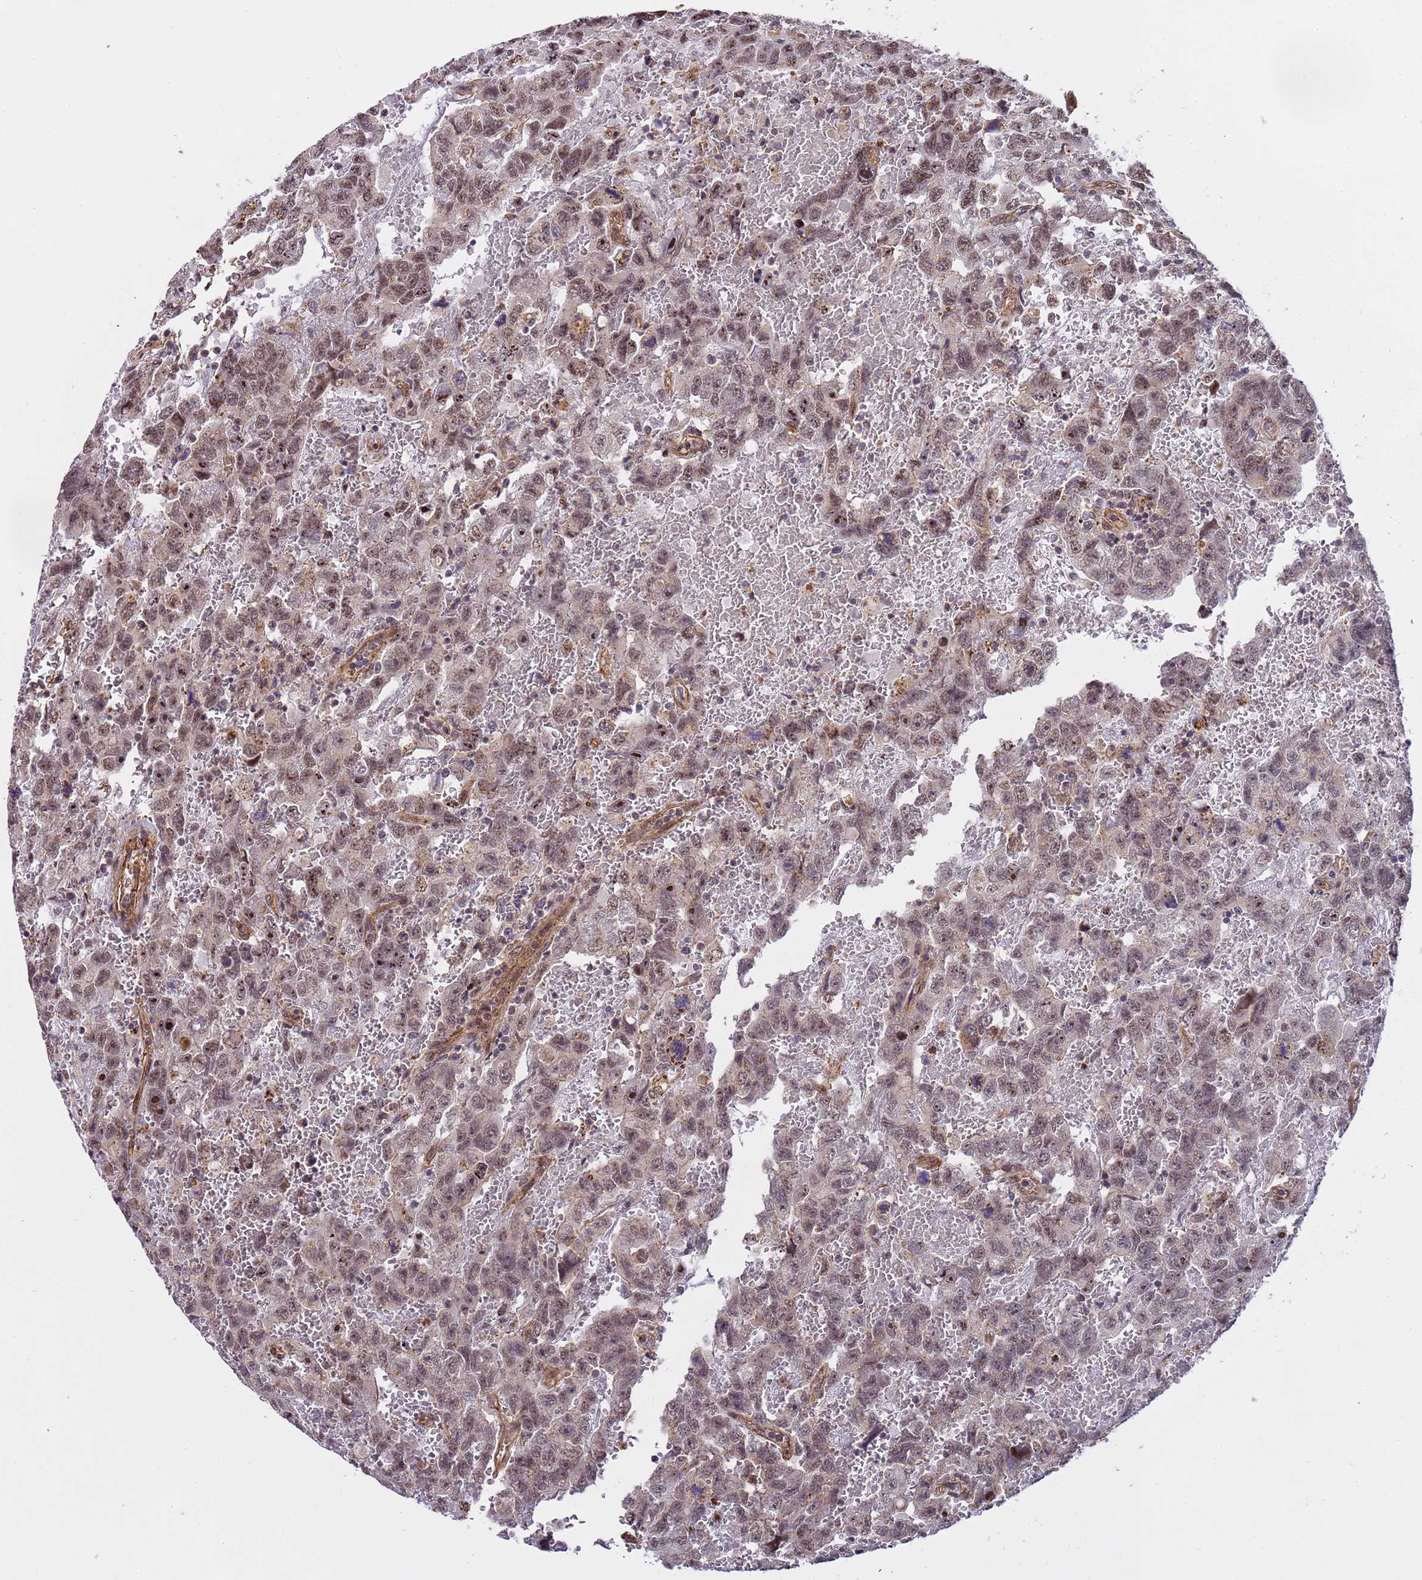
{"staining": {"intensity": "weak", "quantity": ">75%", "location": "nuclear"}, "tissue": "testis cancer", "cell_type": "Tumor cells", "image_type": "cancer", "snomed": [{"axis": "morphology", "description": "Carcinoma, Embryonal, NOS"}, {"axis": "topography", "description": "Testis"}], "caption": "Immunohistochemistry (IHC) histopathology image of neoplastic tissue: testis cancer stained using immunohistochemistry (IHC) displays low levels of weak protein expression localized specifically in the nuclear of tumor cells, appearing as a nuclear brown color.", "gene": "EMC2", "patient": {"sex": "male", "age": 45}}